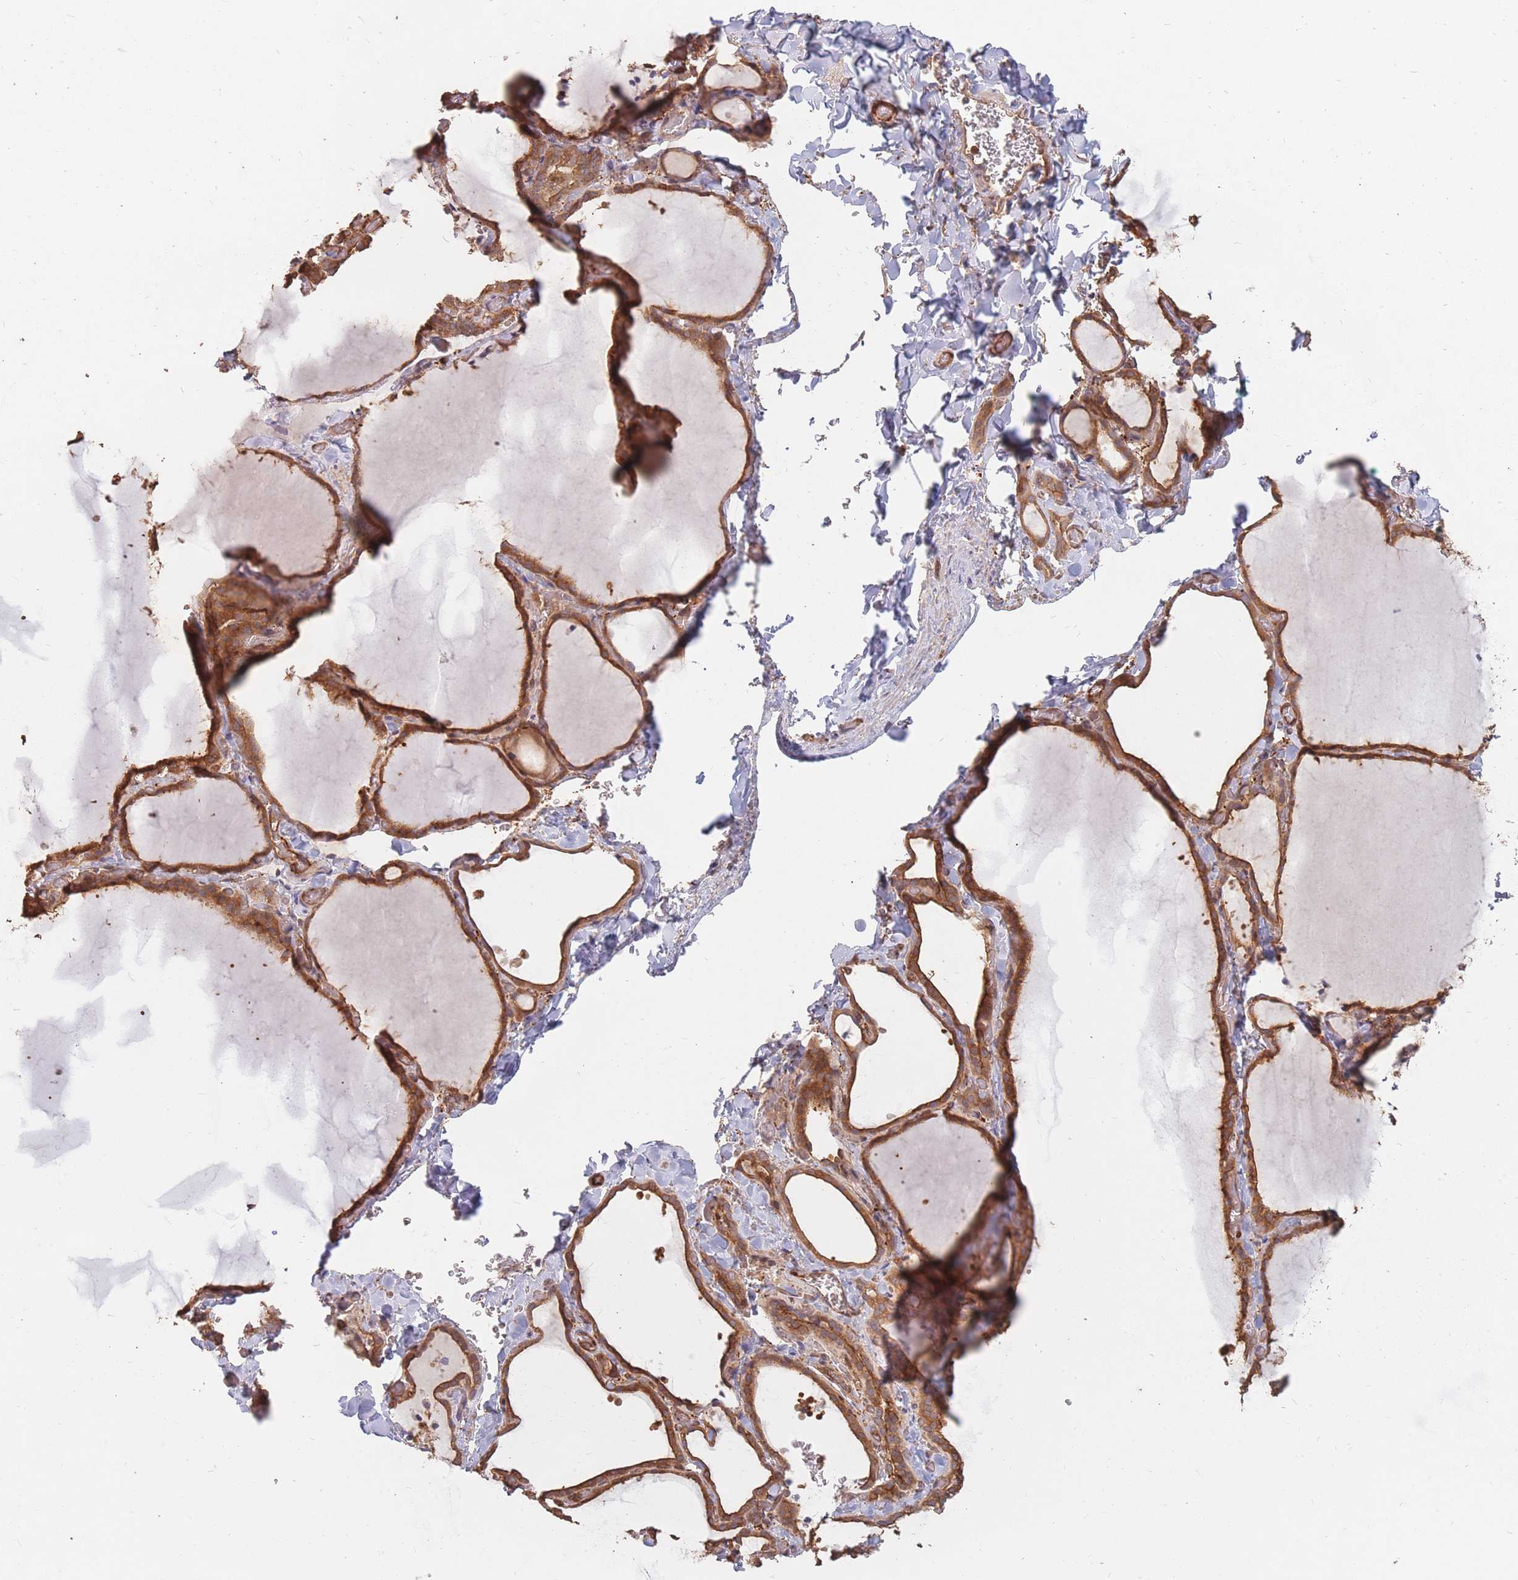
{"staining": {"intensity": "moderate", "quantity": ">75%", "location": "cytoplasmic/membranous"}, "tissue": "thyroid gland", "cell_type": "Glandular cells", "image_type": "normal", "snomed": [{"axis": "morphology", "description": "Normal tissue, NOS"}, {"axis": "topography", "description": "Thyroid gland"}], "caption": "Moderate cytoplasmic/membranous positivity is identified in approximately >75% of glandular cells in benign thyroid gland.", "gene": "PLS3", "patient": {"sex": "female", "age": 22}}